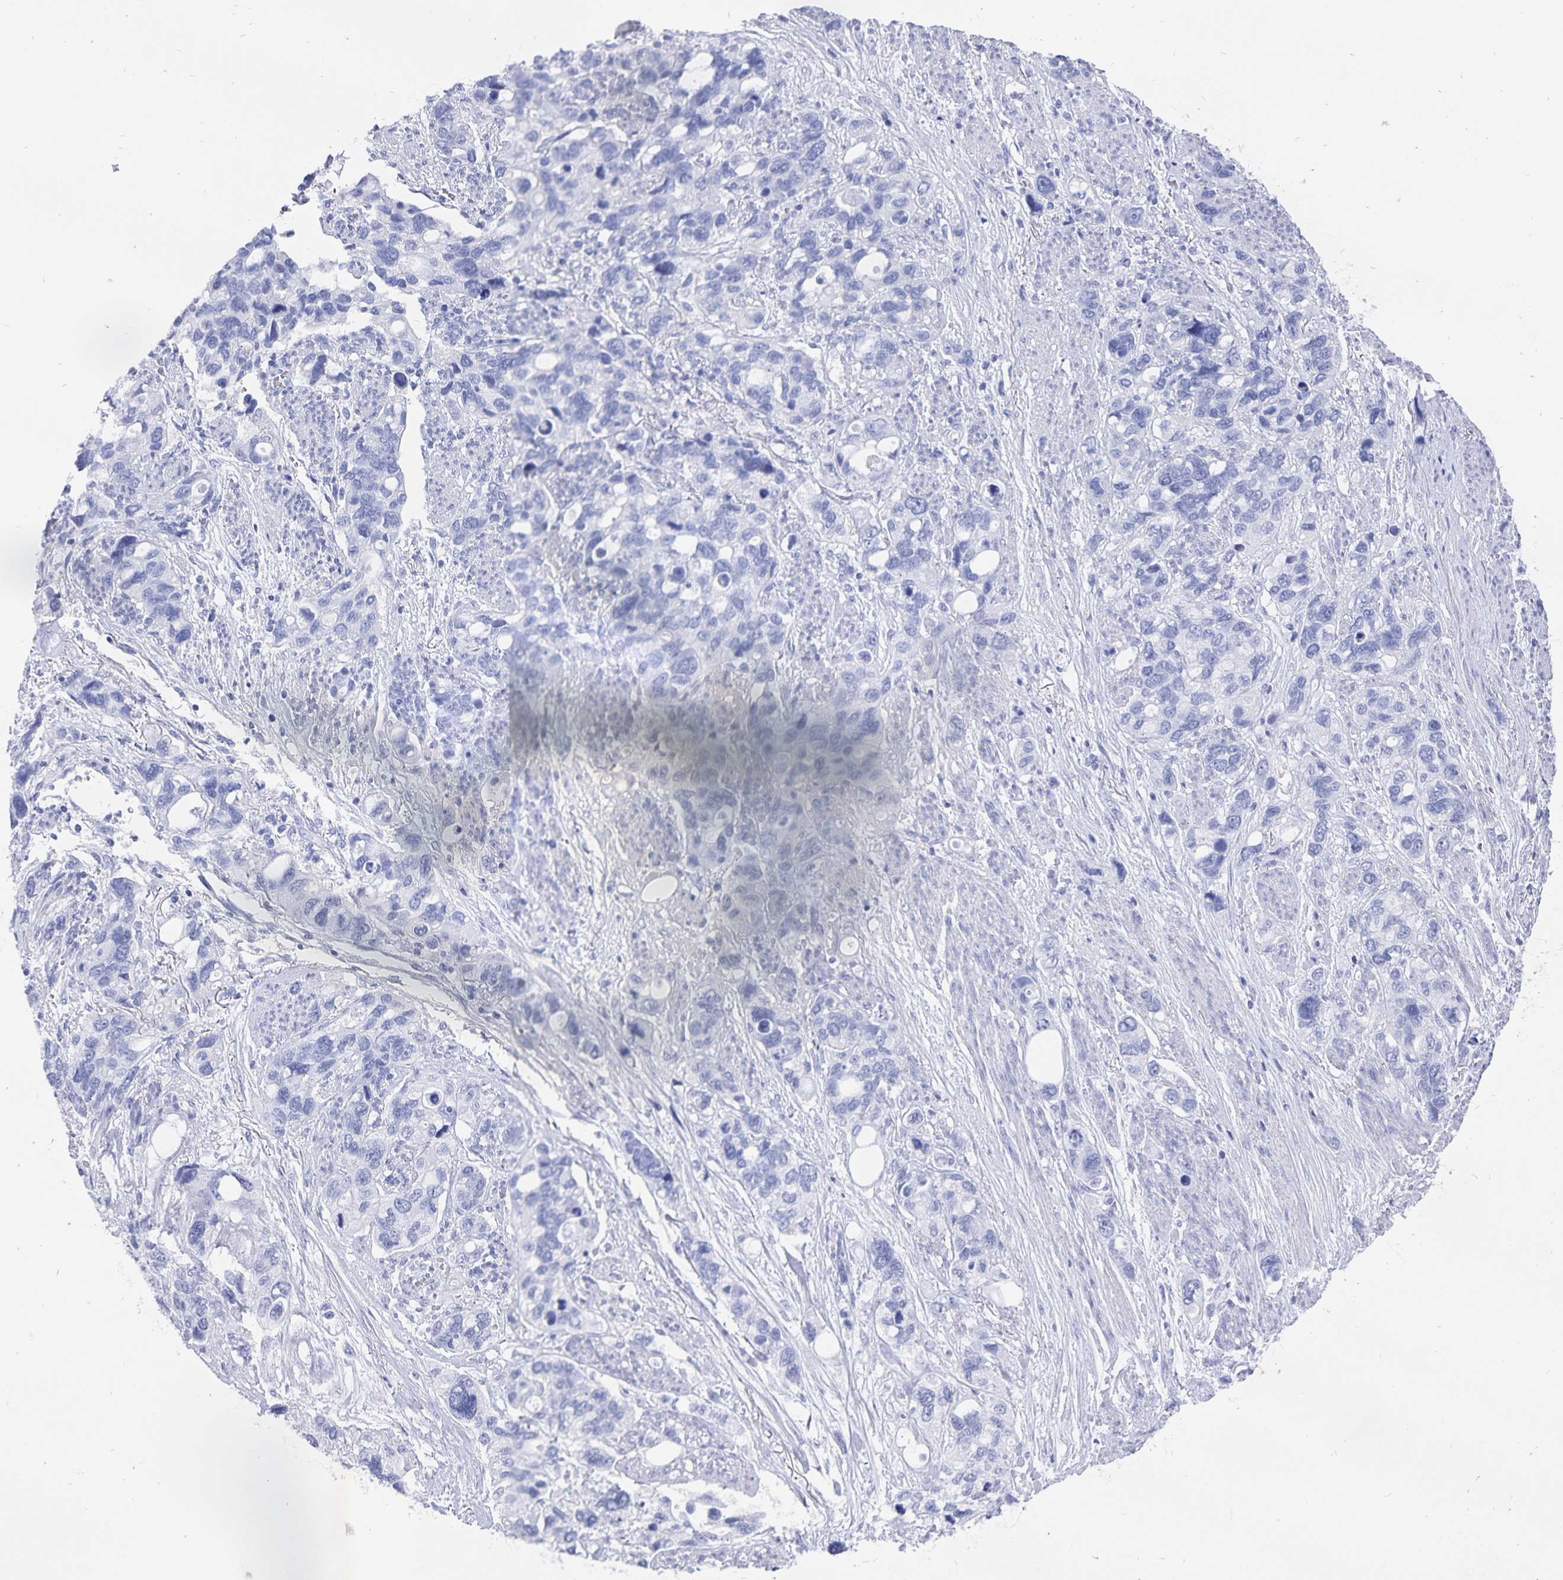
{"staining": {"intensity": "negative", "quantity": "none", "location": "none"}, "tissue": "stomach cancer", "cell_type": "Tumor cells", "image_type": "cancer", "snomed": [{"axis": "morphology", "description": "Adenocarcinoma, NOS"}, {"axis": "topography", "description": "Stomach, upper"}], "caption": "Tumor cells are negative for protein expression in human stomach cancer (adenocarcinoma).", "gene": "ADH1A", "patient": {"sex": "female", "age": 81}}